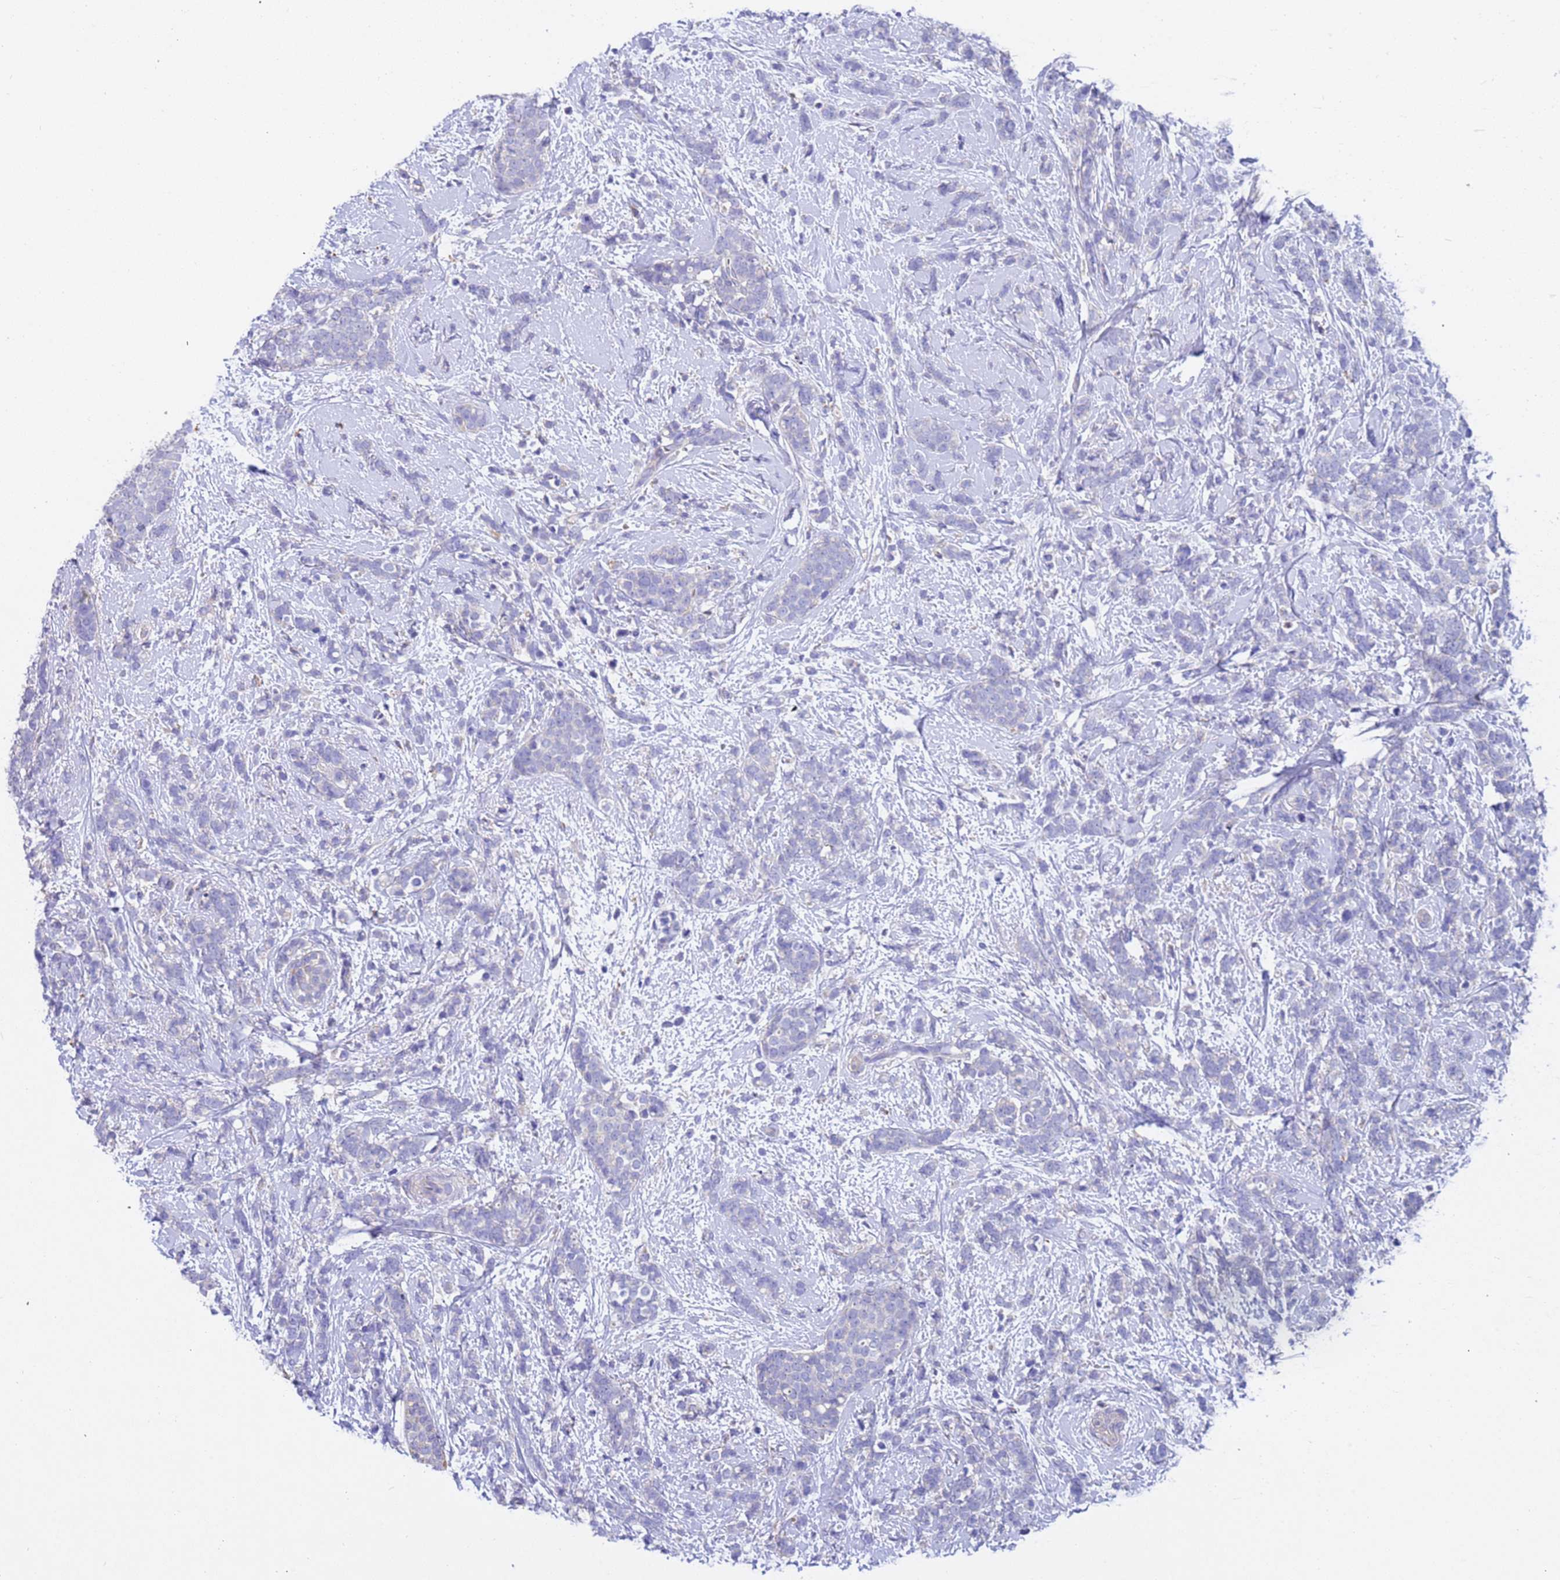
{"staining": {"intensity": "negative", "quantity": "none", "location": "none"}, "tissue": "breast cancer", "cell_type": "Tumor cells", "image_type": "cancer", "snomed": [{"axis": "morphology", "description": "Lobular carcinoma"}, {"axis": "topography", "description": "Breast"}], "caption": "High power microscopy photomicrograph of an immunohistochemistry micrograph of lobular carcinoma (breast), revealing no significant positivity in tumor cells. (Stains: DAB (3,3'-diaminobenzidine) immunohistochemistry (IHC) with hematoxylin counter stain, Microscopy: brightfield microscopy at high magnification).", "gene": "SRL", "patient": {"sex": "female", "age": 58}}